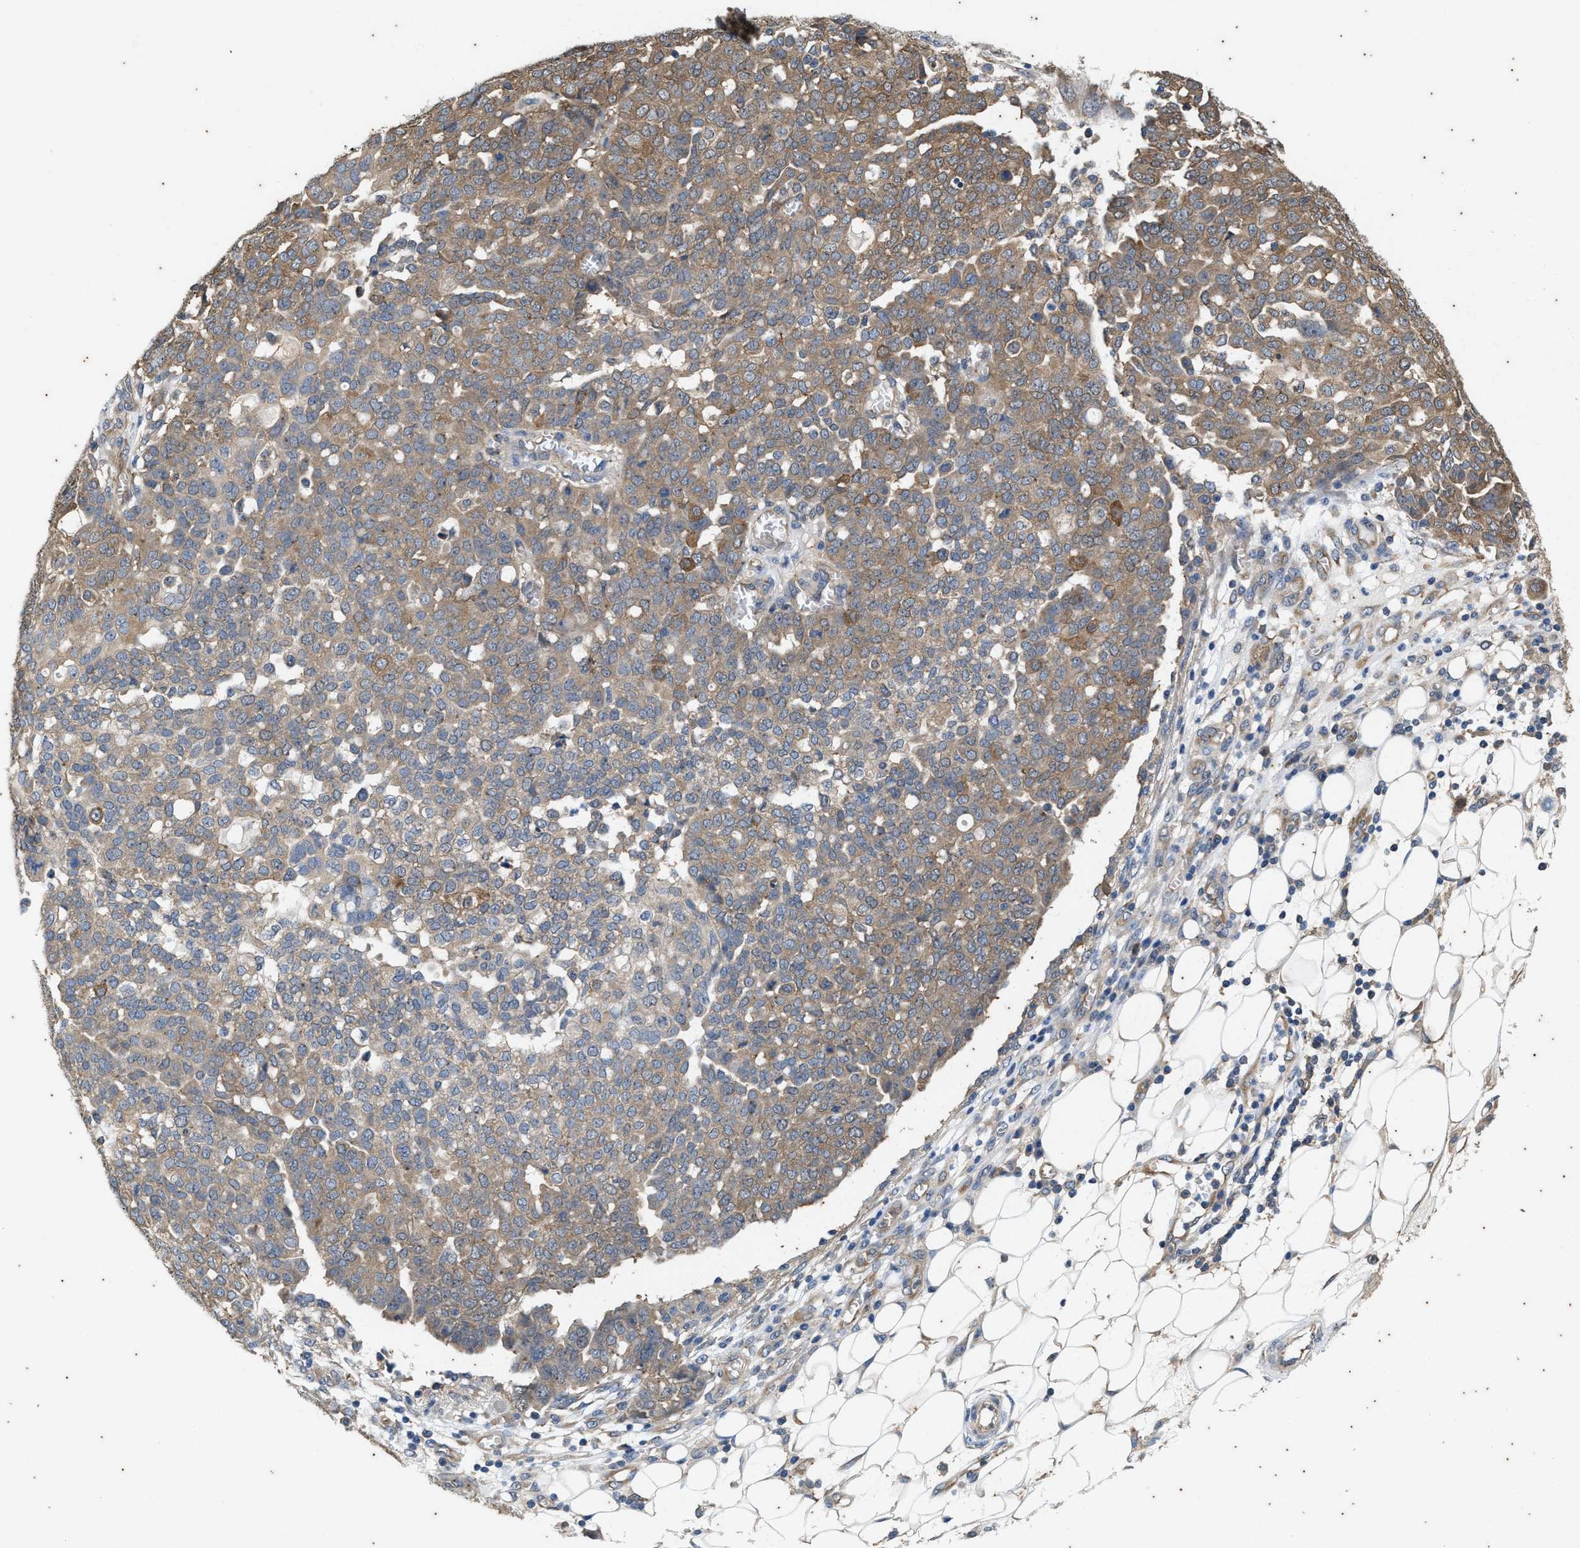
{"staining": {"intensity": "moderate", "quantity": ">75%", "location": "cytoplasmic/membranous"}, "tissue": "ovarian cancer", "cell_type": "Tumor cells", "image_type": "cancer", "snomed": [{"axis": "morphology", "description": "Cystadenocarcinoma, serous, NOS"}, {"axis": "topography", "description": "Soft tissue"}, {"axis": "topography", "description": "Ovary"}], "caption": "Ovarian serous cystadenocarcinoma stained for a protein displays moderate cytoplasmic/membranous positivity in tumor cells.", "gene": "COX19", "patient": {"sex": "female", "age": 57}}